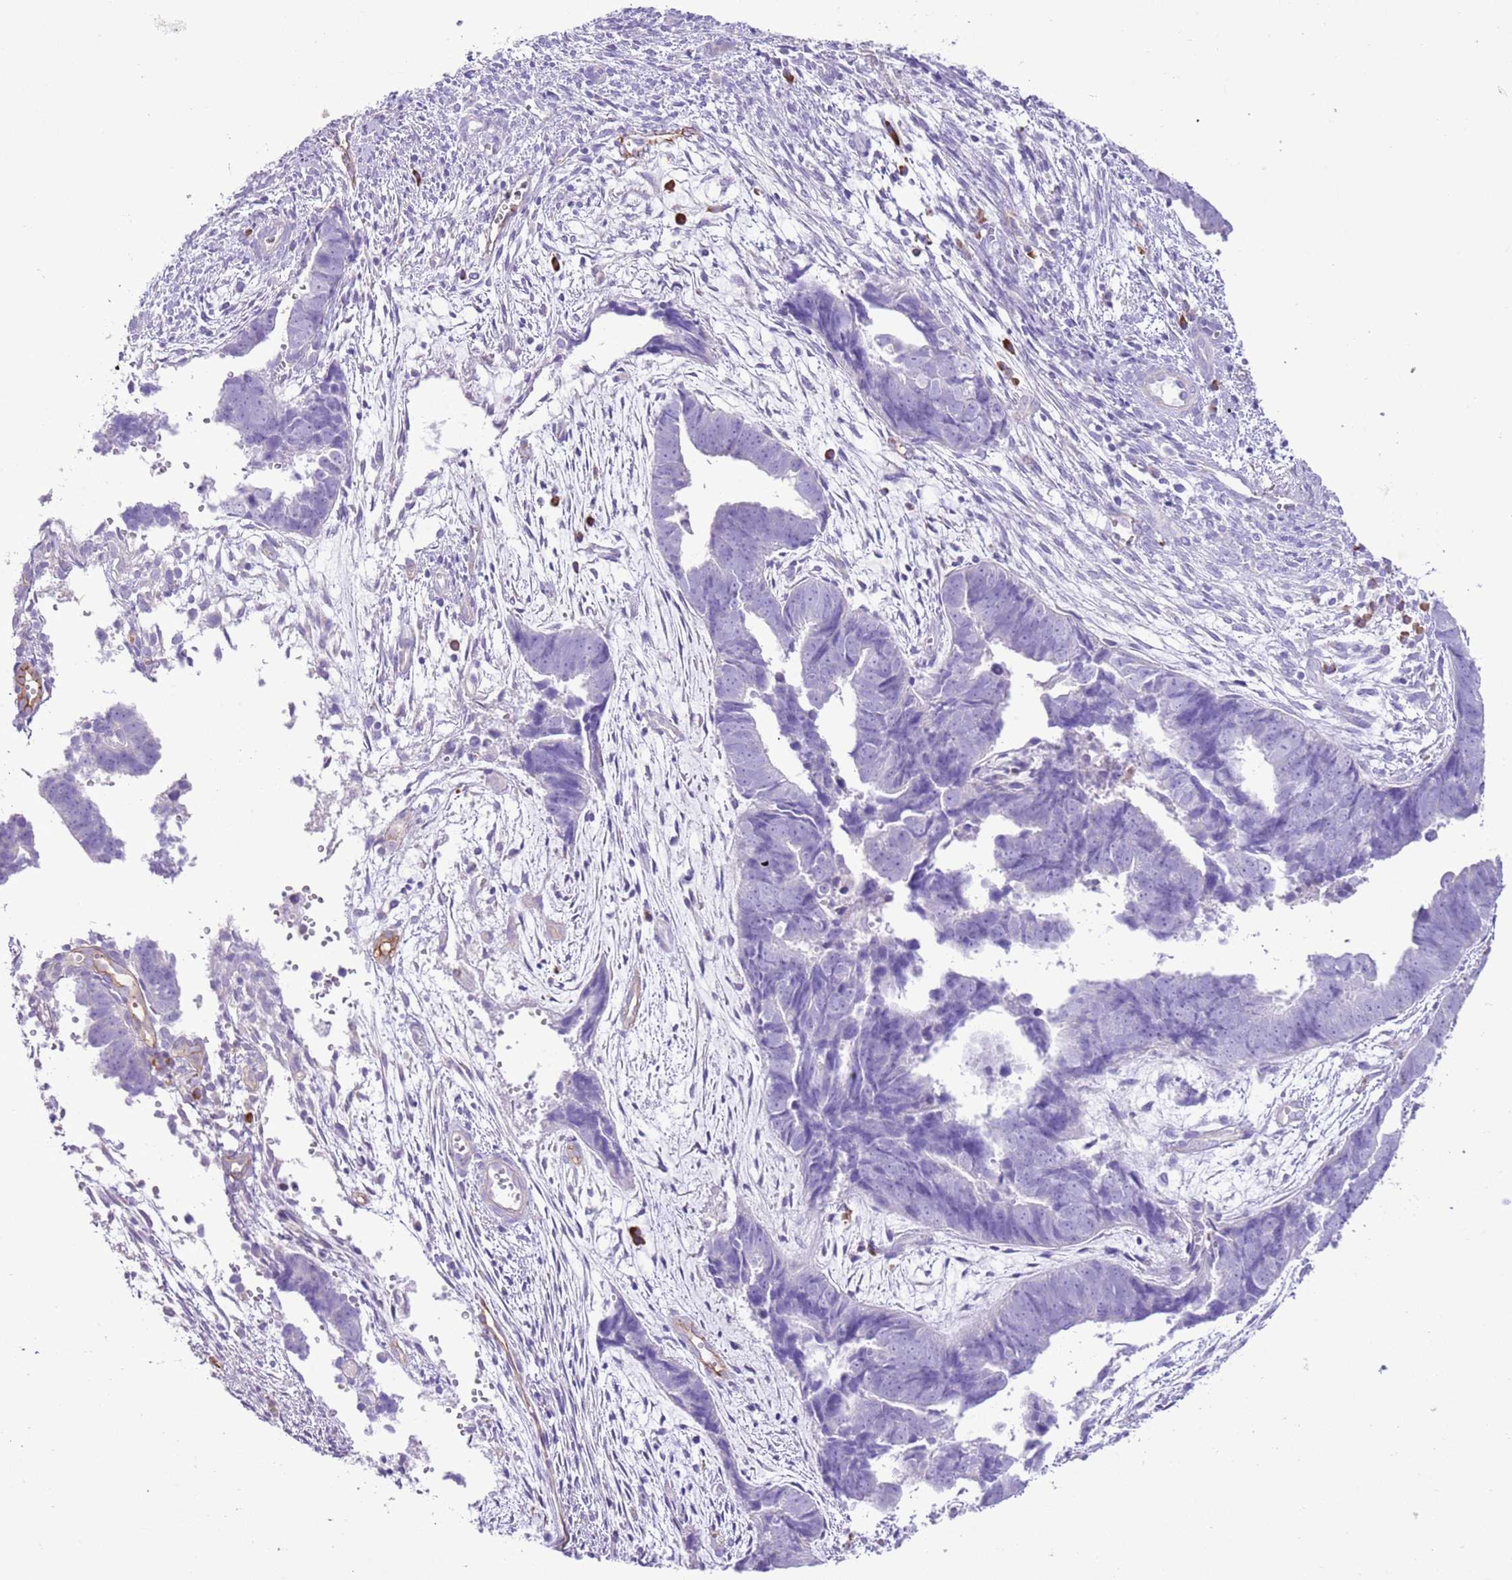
{"staining": {"intensity": "negative", "quantity": "none", "location": "none"}, "tissue": "endometrial cancer", "cell_type": "Tumor cells", "image_type": "cancer", "snomed": [{"axis": "morphology", "description": "Adenocarcinoma, NOS"}, {"axis": "topography", "description": "Endometrium"}], "caption": "IHC micrograph of neoplastic tissue: human endometrial cancer stained with DAB (3,3'-diaminobenzidine) displays no significant protein staining in tumor cells. (IHC, brightfield microscopy, high magnification).", "gene": "AAR2", "patient": {"sex": "female", "age": 75}}